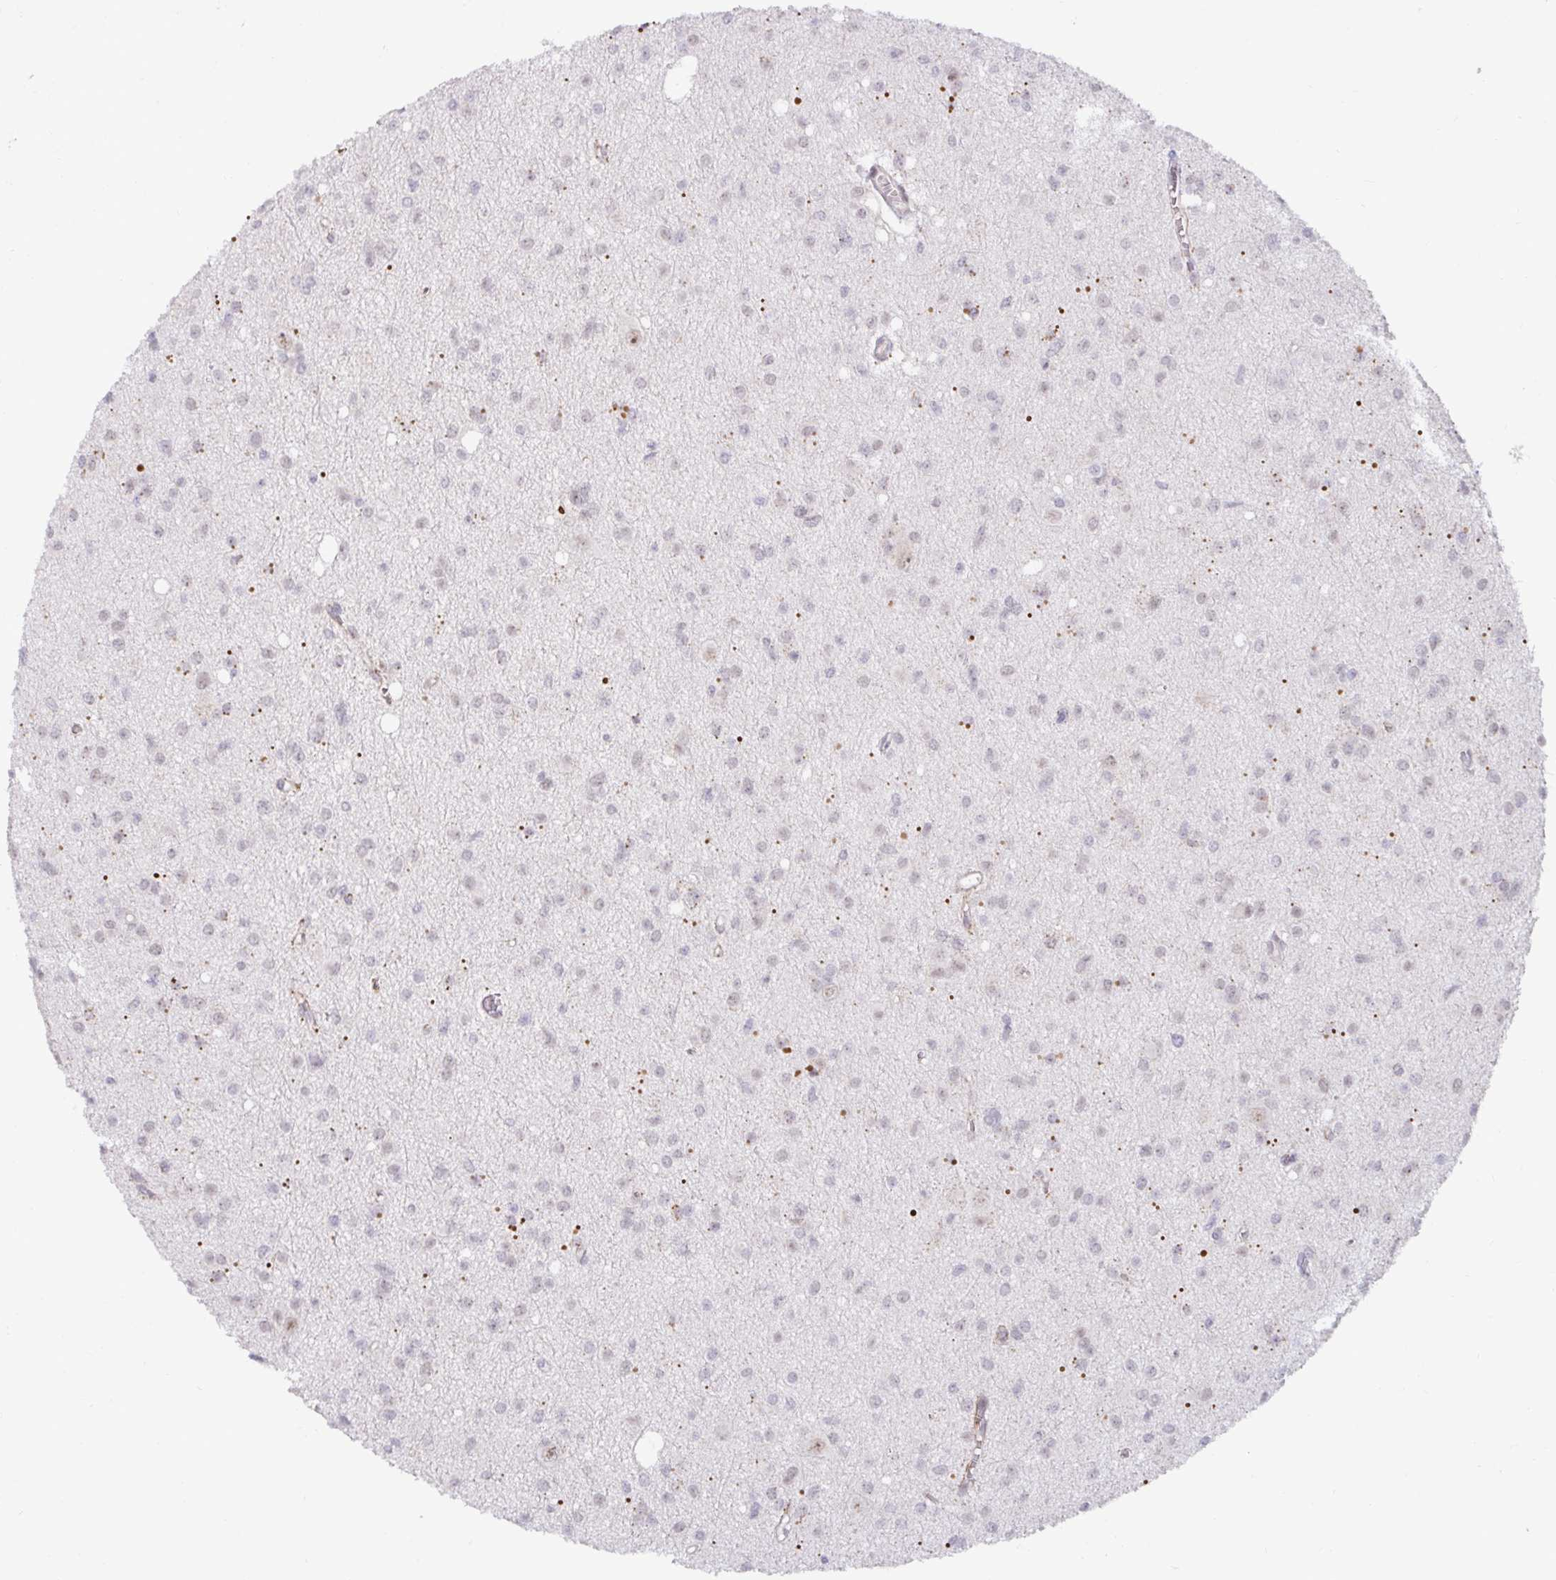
{"staining": {"intensity": "weak", "quantity": "<25%", "location": "cytoplasmic/membranous,nuclear"}, "tissue": "glioma", "cell_type": "Tumor cells", "image_type": "cancer", "snomed": [{"axis": "morphology", "description": "Glioma, malignant, High grade"}, {"axis": "topography", "description": "Brain"}], "caption": "Tumor cells are negative for protein expression in human malignant glioma (high-grade). (IHC, brightfield microscopy, high magnification).", "gene": "DZIP1", "patient": {"sex": "male", "age": 23}}